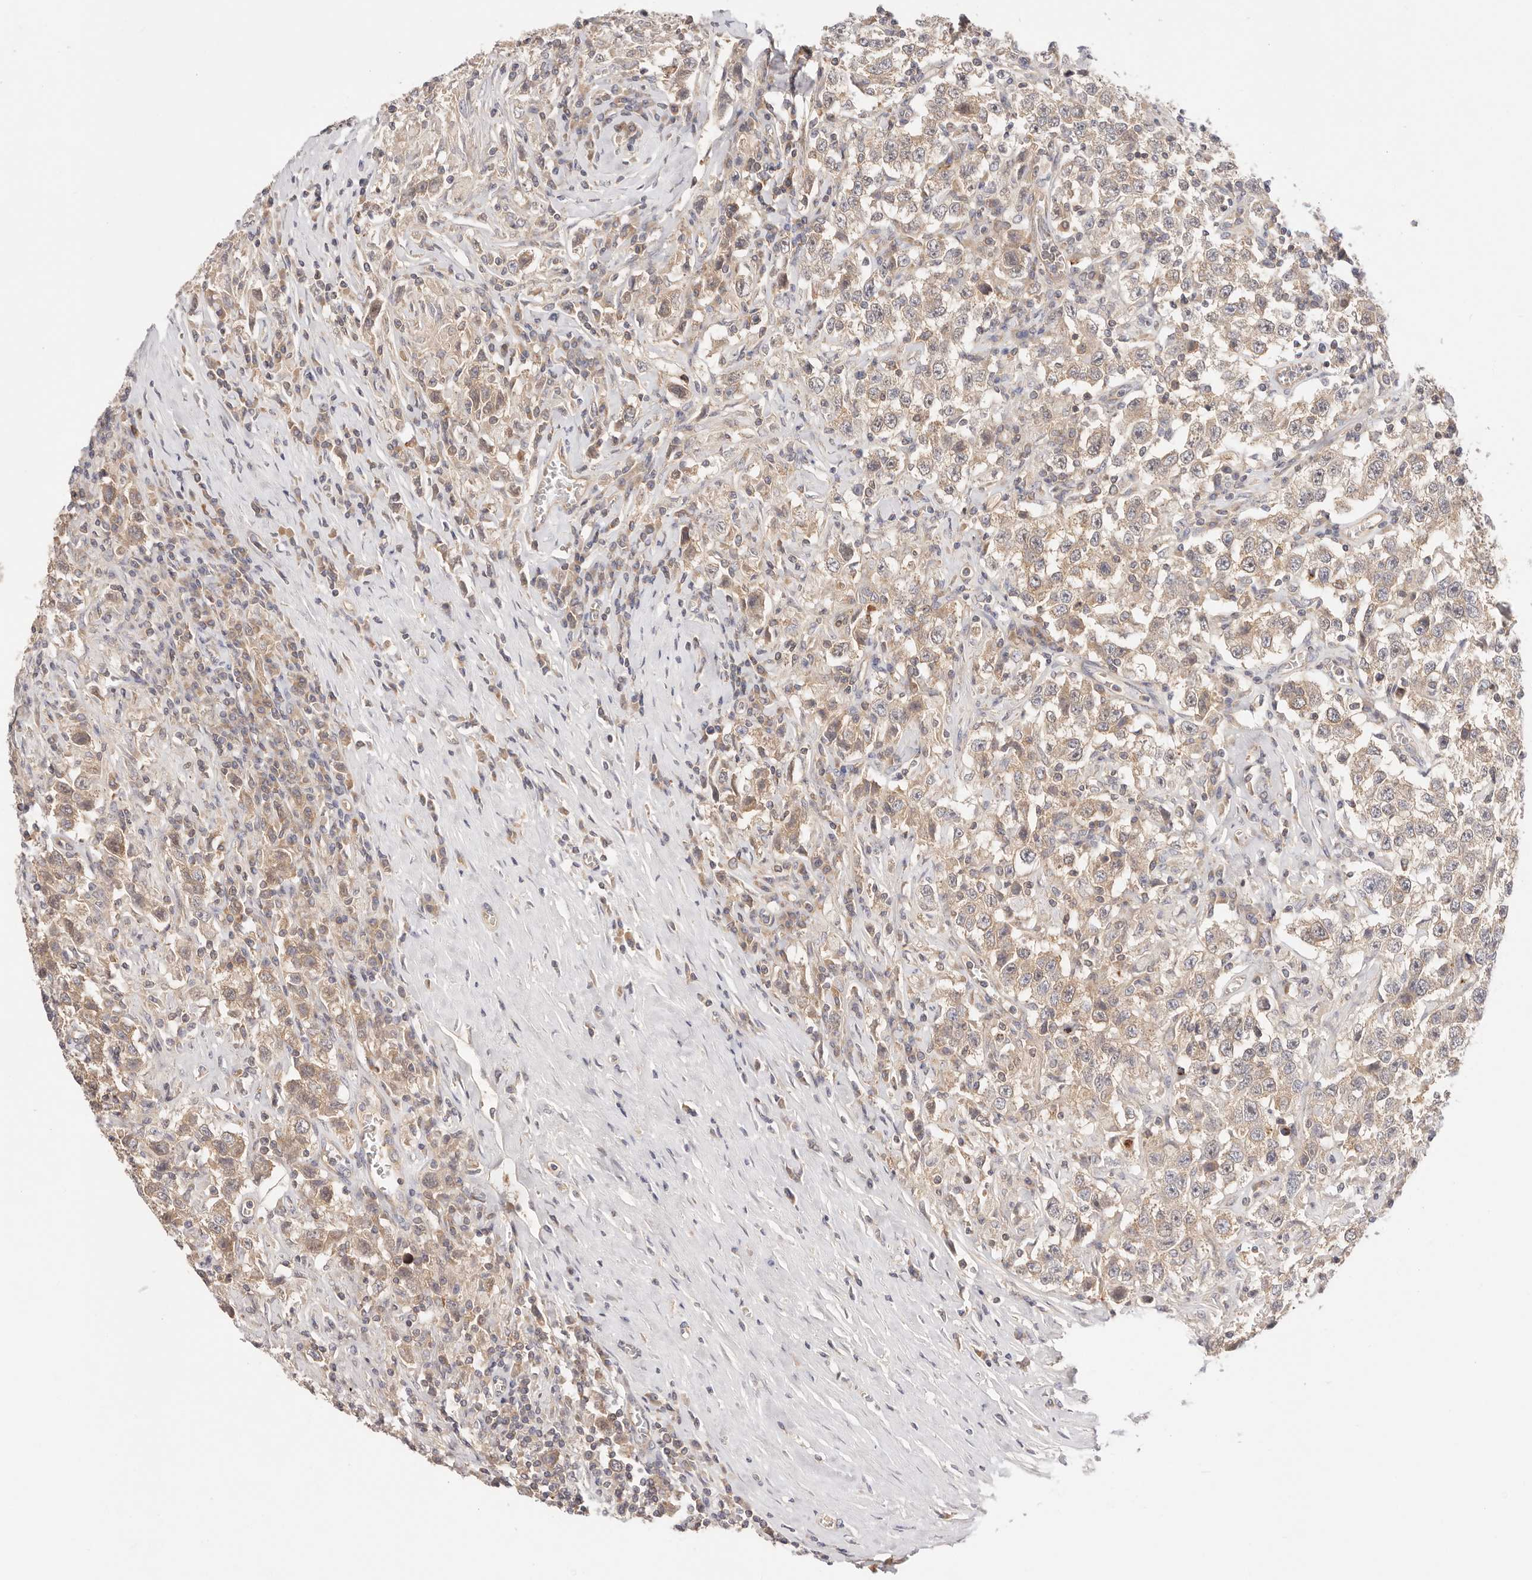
{"staining": {"intensity": "moderate", "quantity": ">75%", "location": "cytoplasmic/membranous"}, "tissue": "testis cancer", "cell_type": "Tumor cells", "image_type": "cancer", "snomed": [{"axis": "morphology", "description": "Seminoma, NOS"}, {"axis": "topography", "description": "Testis"}], "caption": "A photomicrograph showing moderate cytoplasmic/membranous positivity in approximately >75% of tumor cells in testis cancer (seminoma), as visualized by brown immunohistochemical staining.", "gene": "KCMF1", "patient": {"sex": "male", "age": 41}}